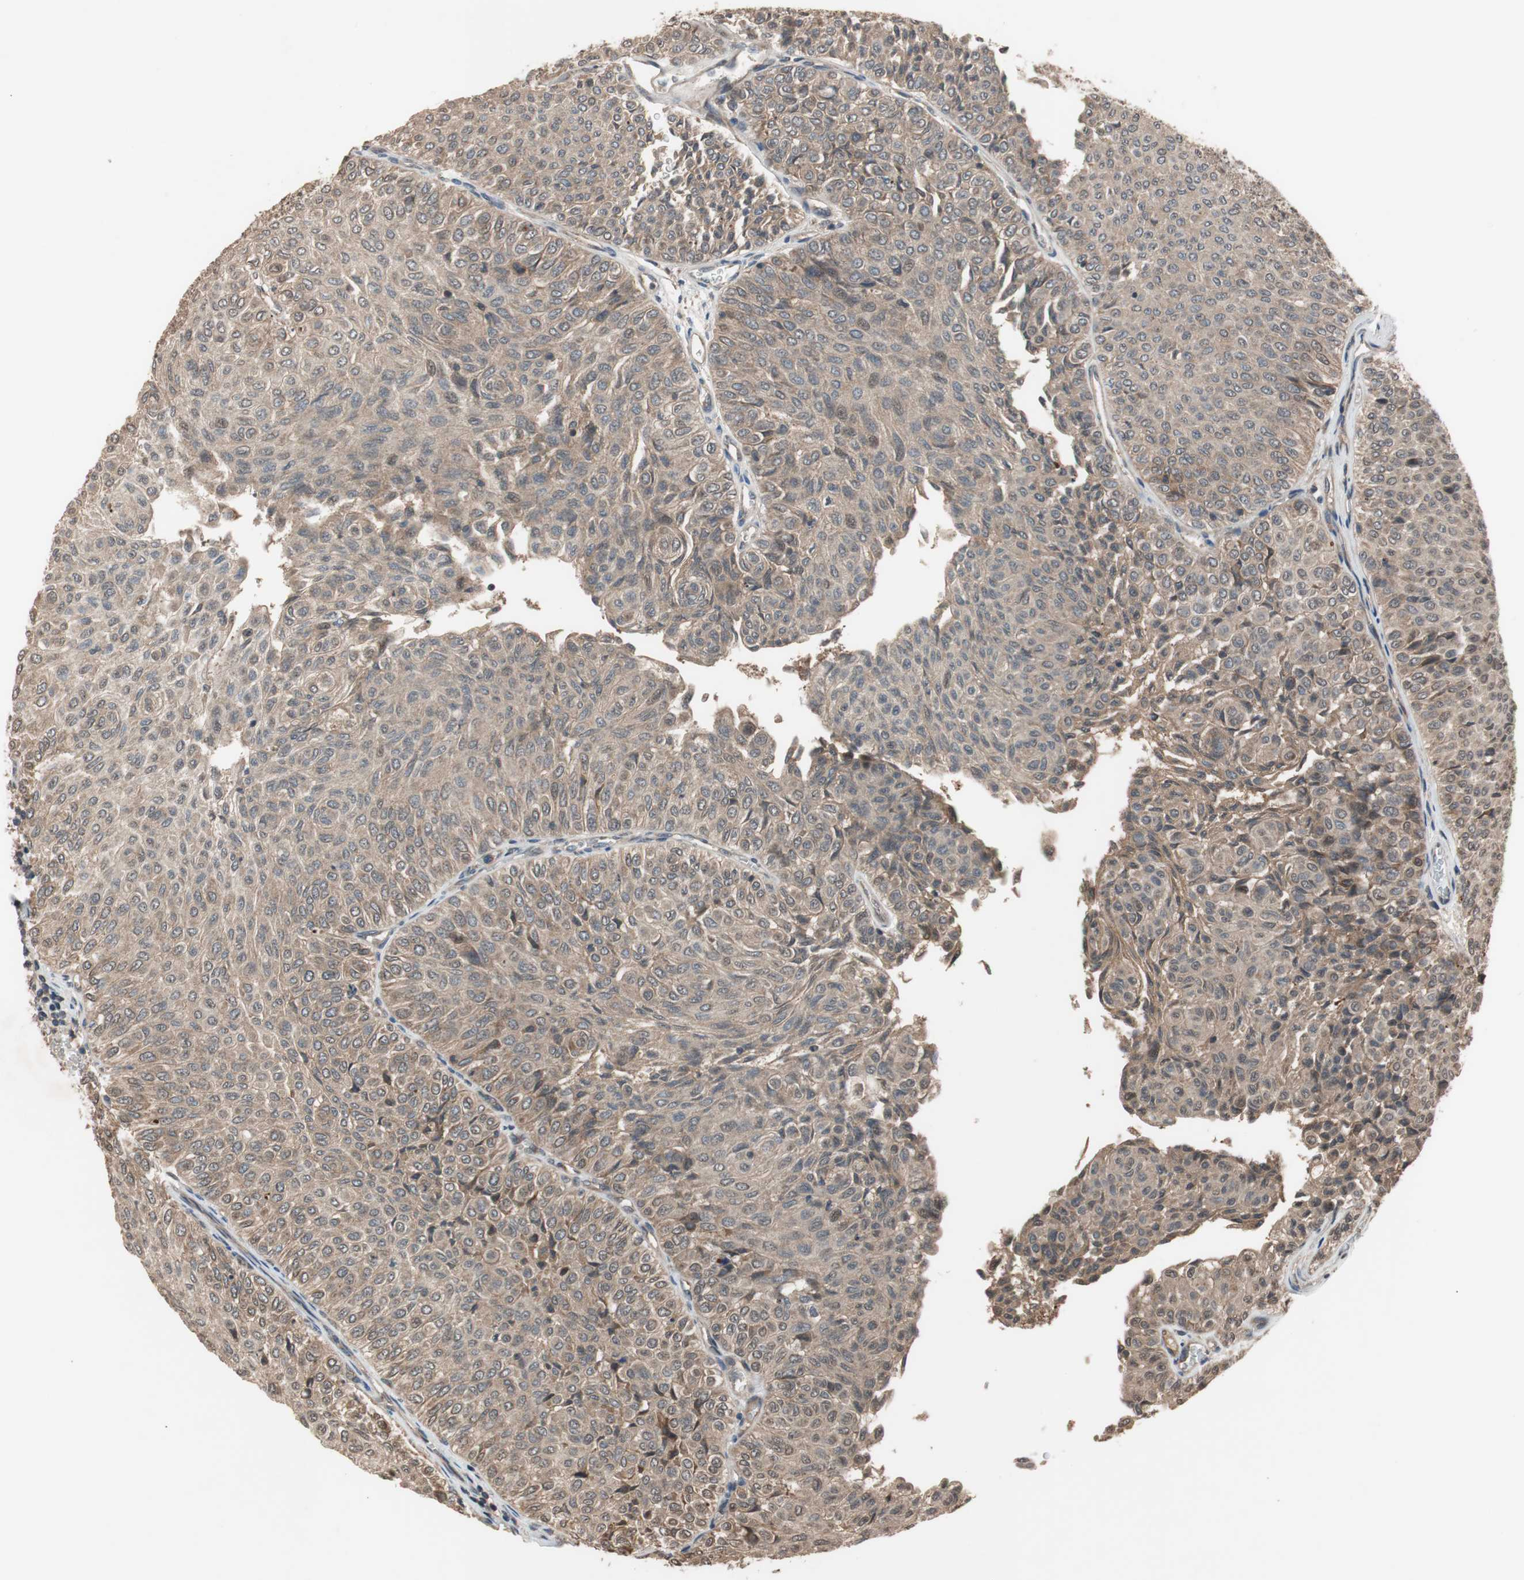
{"staining": {"intensity": "weak", "quantity": ">75%", "location": "cytoplasmic/membranous"}, "tissue": "urothelial cancer", "cell_type": "Tumor cells", "image_type": "cancer", "snomed": [{"axis": "morphology", "description": "Urothelial carcinoma, Low grade"}, {"axis": "topography", "description": "Urinary bladder"}], "caption": "Immunohistochemistry histopathology image of human urothelial cancer stained for a protein (brown), which shows low levels of weak cytoplasmic/membranous positivity in about >75% of tumor cells.", "gene": "TMEM230", "patient": {"sex": "male", "age": 78}}